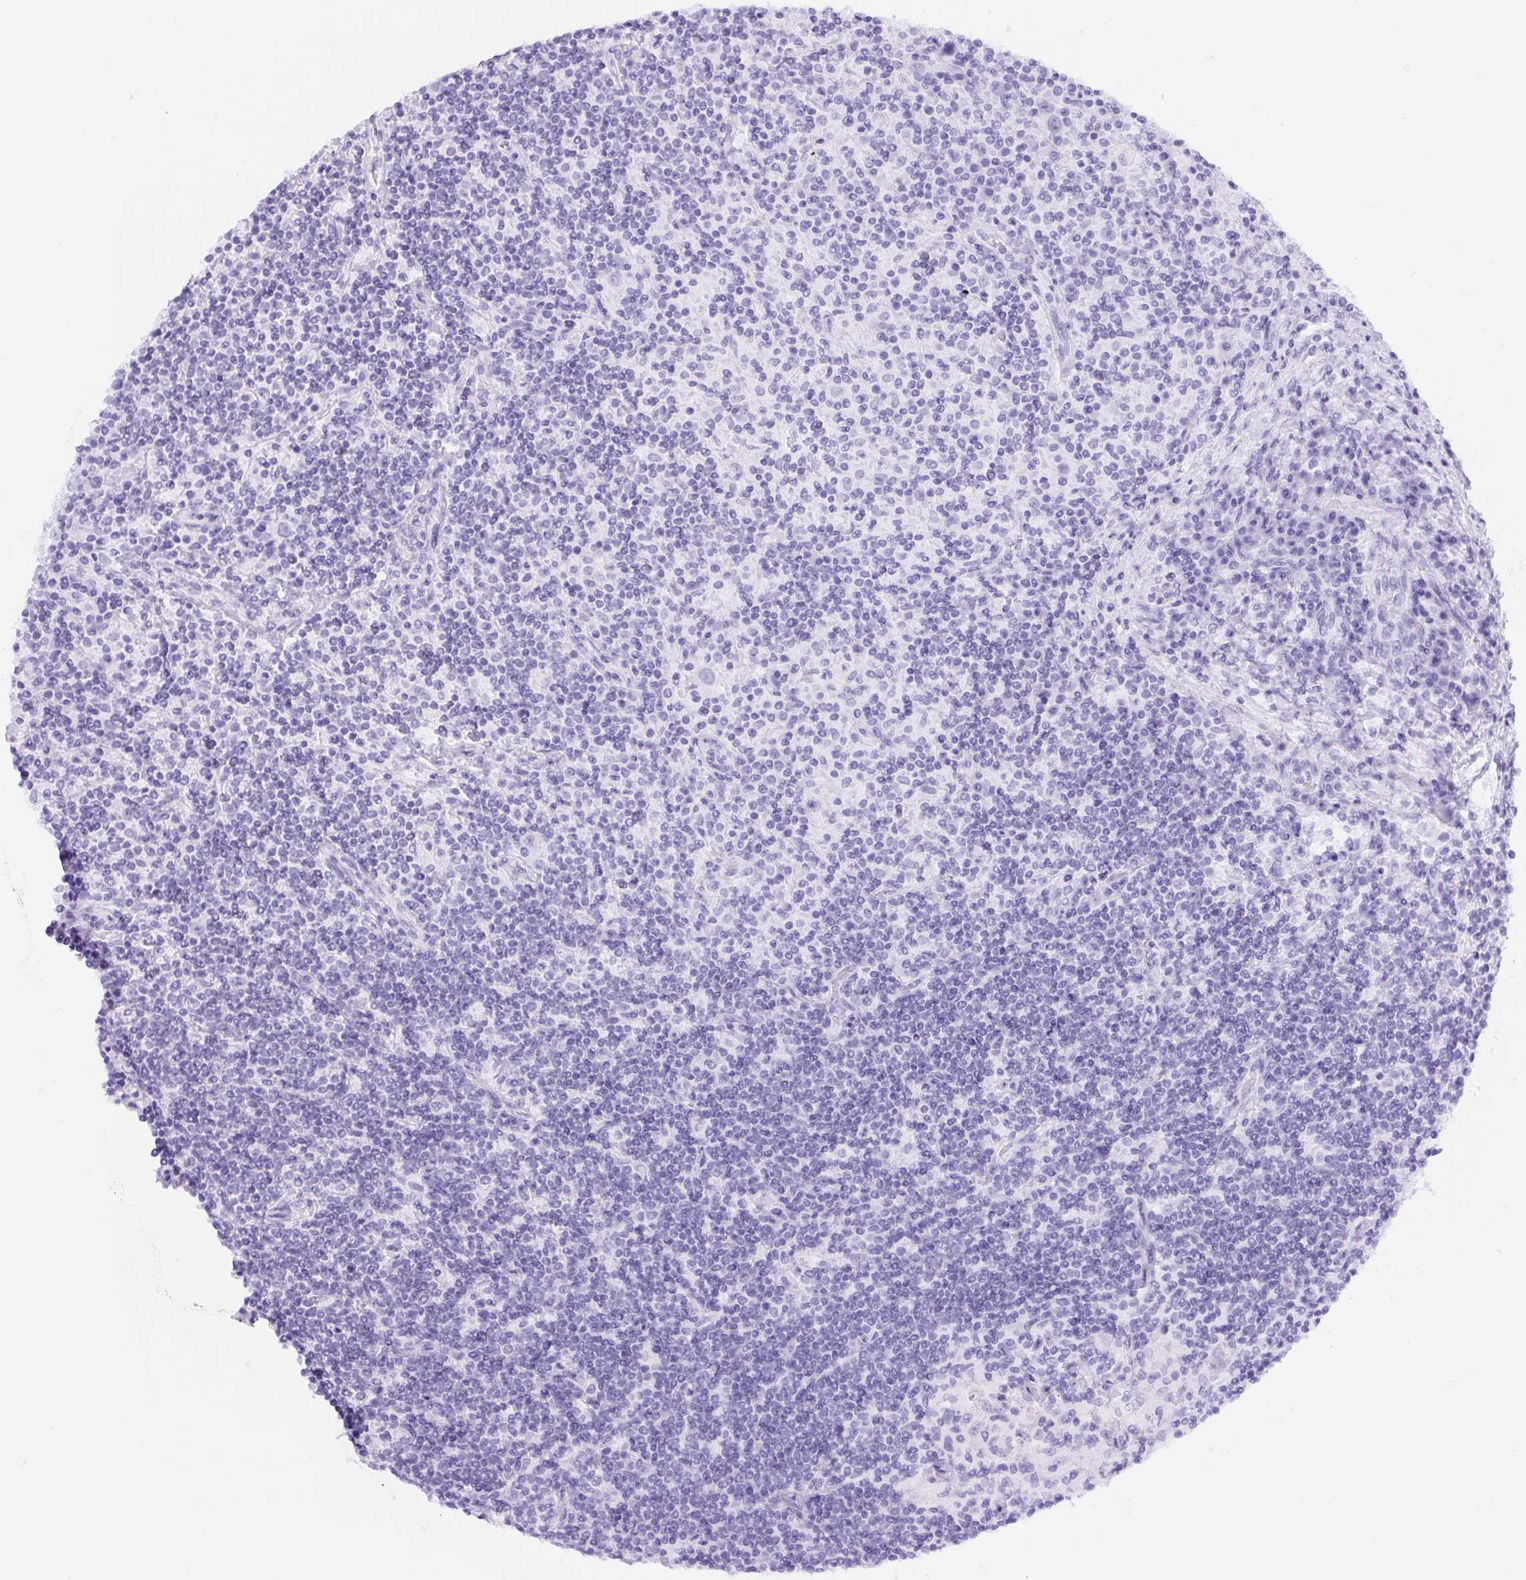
{"staining": {"intensity": "negative", "quantity": "none", "location": "none"}, "tissue": "lymphoma", "cell_type": "Tumor cells", "image_type": "cancer", "snomed": [{"axis": "morphology", "description": "Hodgkin's disease, NOS"}, {"axis": "topography", "description": "Lymph node"}], "caption": "IHC of Hodgkin's disease demonstrates no staining in tumor cells.", "gene": "DDX17", "patient": {"sex": "male", "age": 70}}